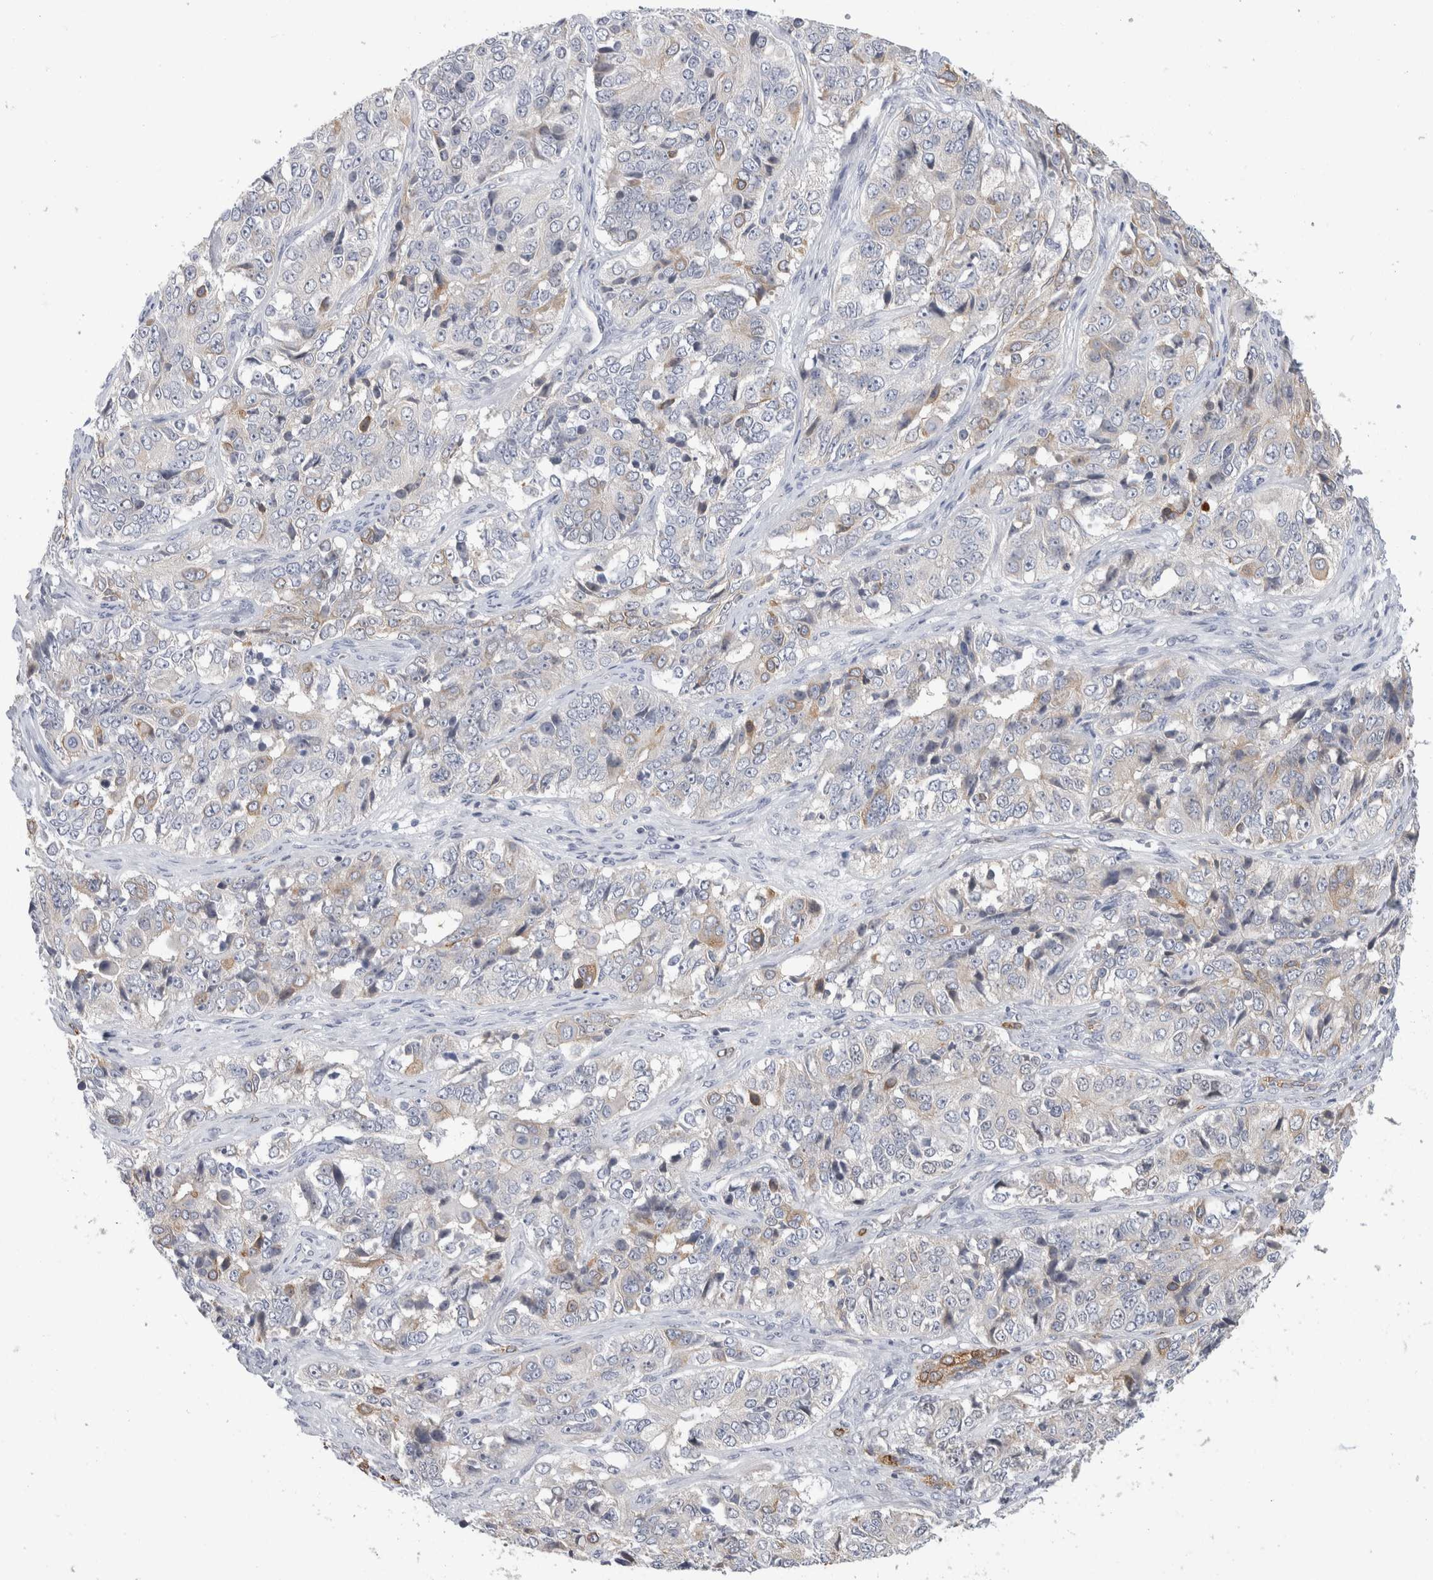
{"staining": {"intensity": "weak", "quantity": "<25%", "location": "cytoplasmic/membranous"}, "tissue": "ovarian cancer", "cell_type": "Tumor cells", "image_type": "cancer", "snomed": [{"axis": "morphology", "description": "Carcinoma, endometroid"}, {"axis": "topography", "description": "Ovary"}], "caption": "Immunohistochemistry (IHC) photomicrograph of endometroid carcinoma (ovarian) stained for a protein (brown), which demonstrates no positivity in tumor cells.", "gene": "SYTL5", "patient": {"sex": "female", "age": 51}}